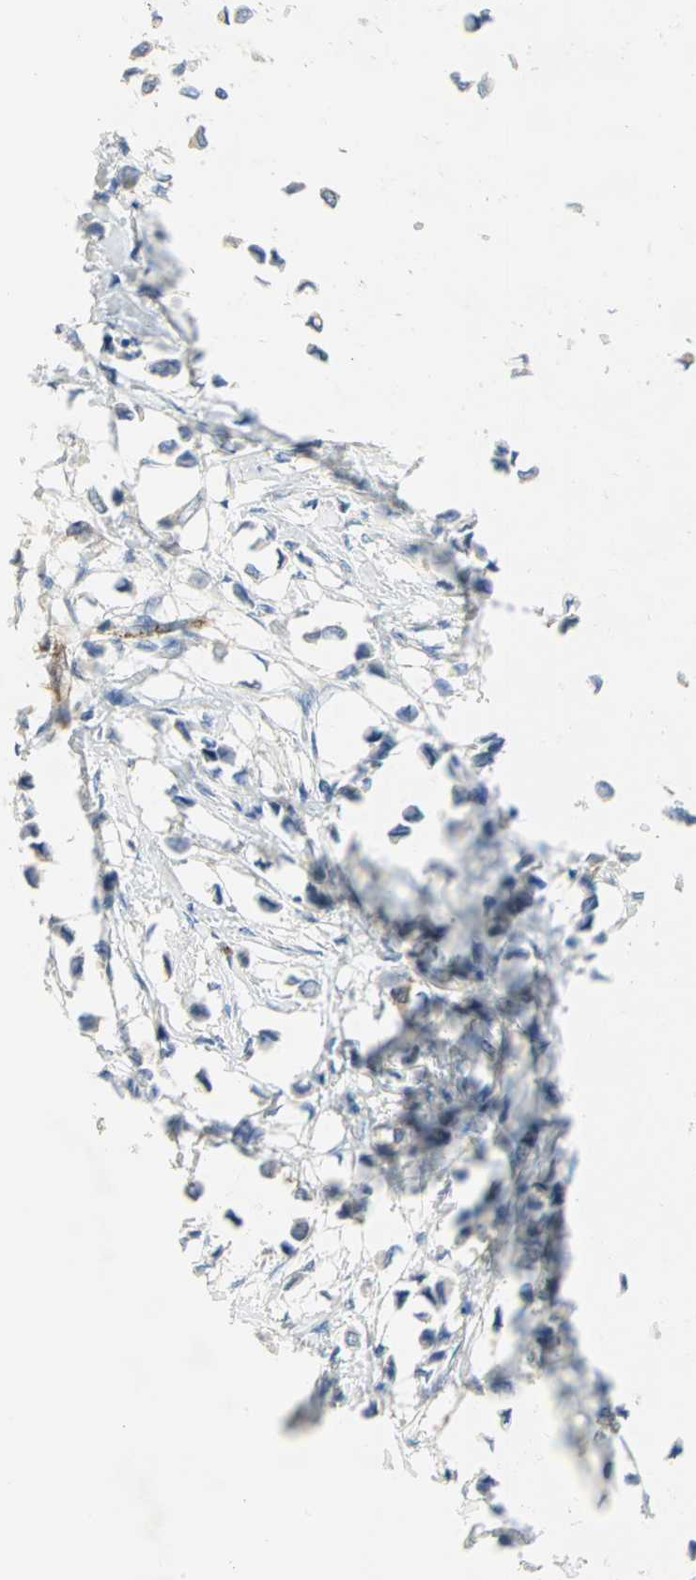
{"staining": {"intensity": "negative", "quantity": "none", "location": "none"}, "tissue": "breast cancer", "cell_type": "Tumor cells", "image_type": "cancer", "snomed": [{"axis": "morphology", "description": "Lobular carcinoma"}, {"axis": "topography", "description": "Breast"}], "caption": "Human breast lobular carcinoma stained for a protein using IHC shows no staining in tumor cells.", "gene": "DLGAP5", "patient": {"sex": "female", "age": 51}}